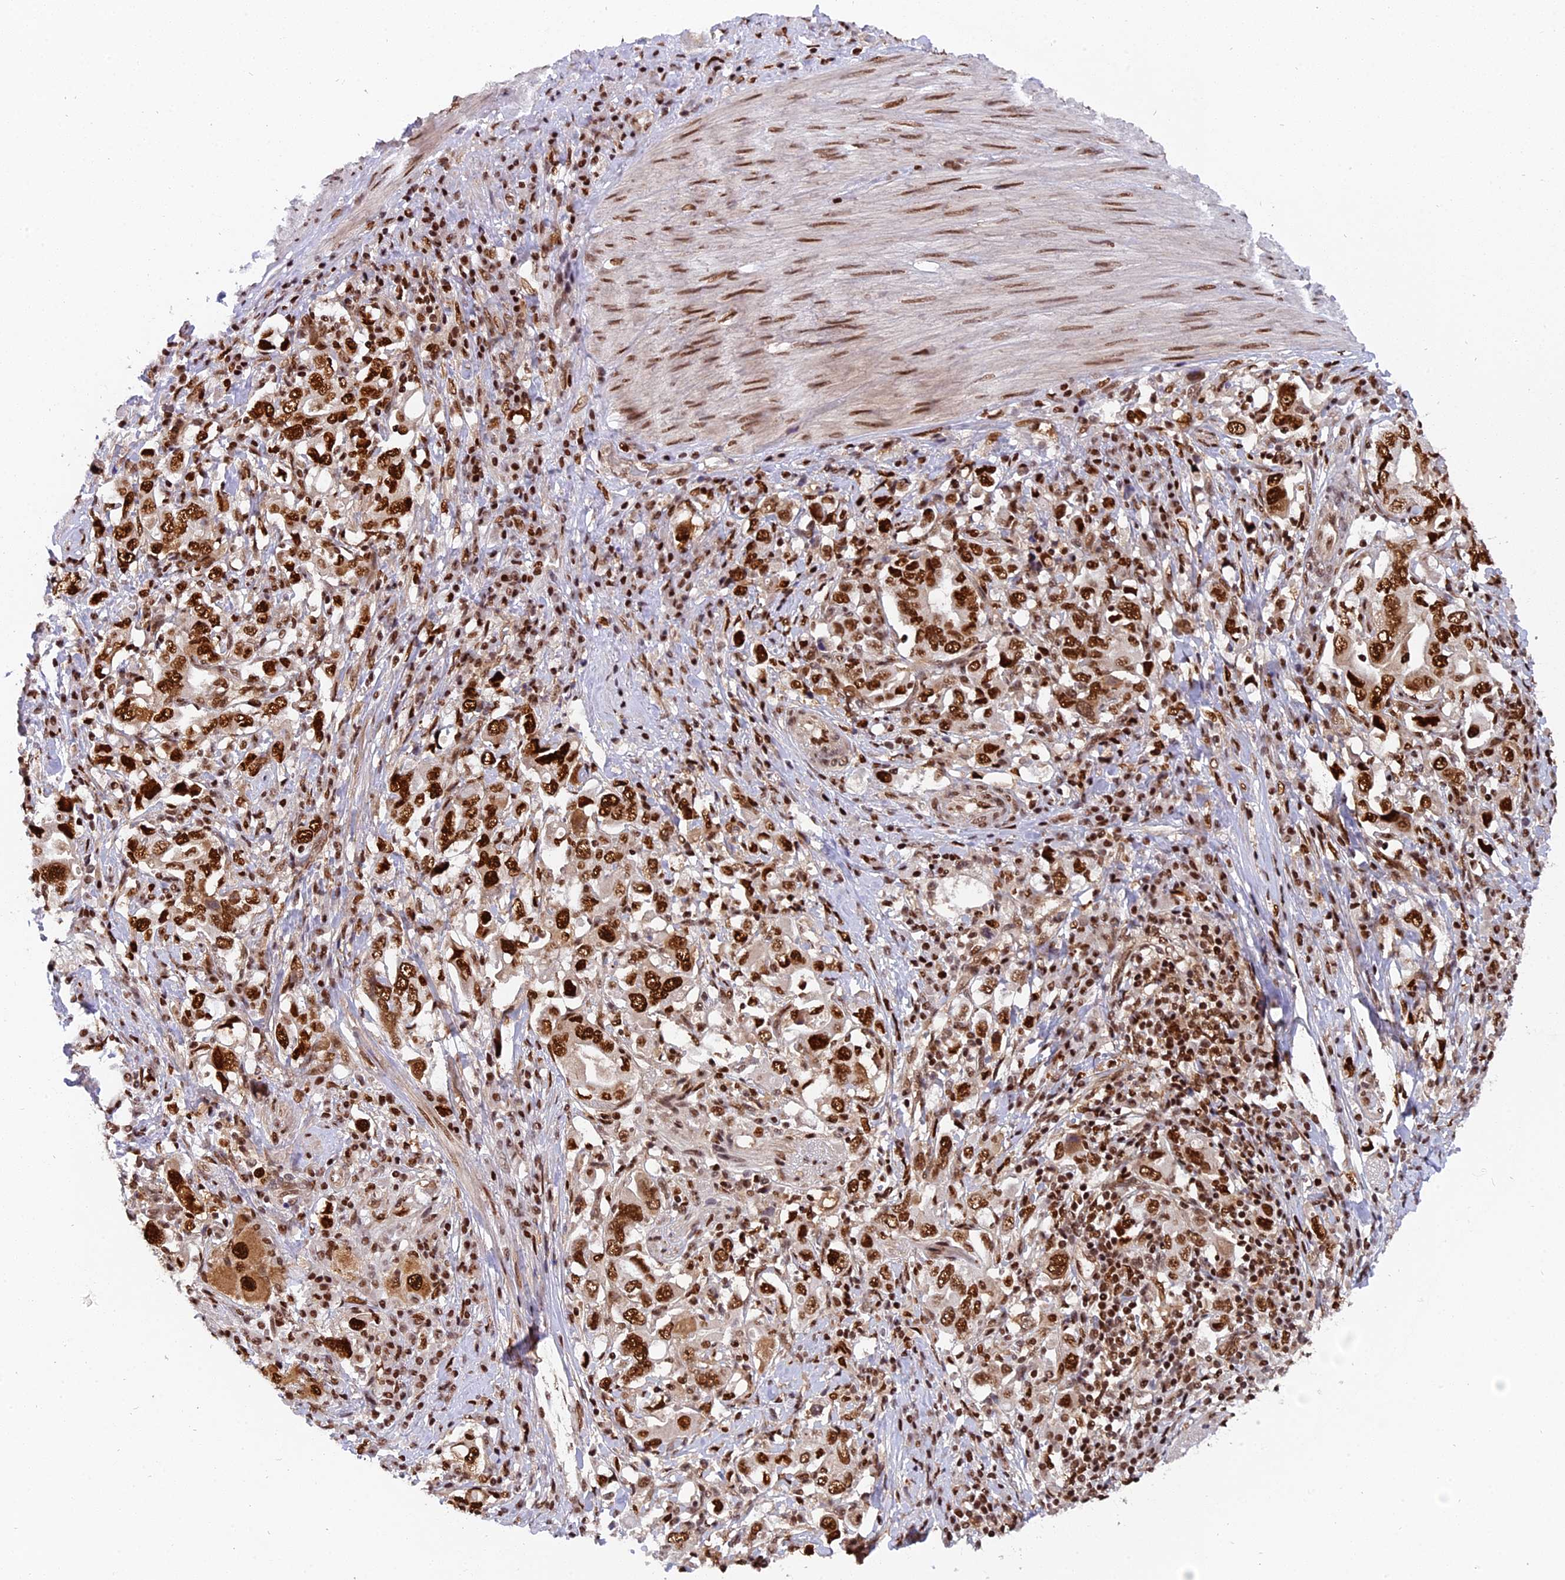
{"staining": {"intensity": "strong", "quantity": ">75%", "location": "nuclear"}, "tissue": "stomach cancer", "cell_type": "Tumor cells", "image_type": "cancer", "snomed": [{"axis": "morphology", "description": "Adenocarcinoma, NOS"}, {"axis": "topography", "description": "Stomach, upper"}, {"axis": "topography", "description": "Stomach"}], "caption": "A high amount of strong nuclear positivity is seen in about >75% of tumor cells in stomach cancer tissue.", "gene": "RAMAC", "patient": {"sex": "male", "age": 62}}